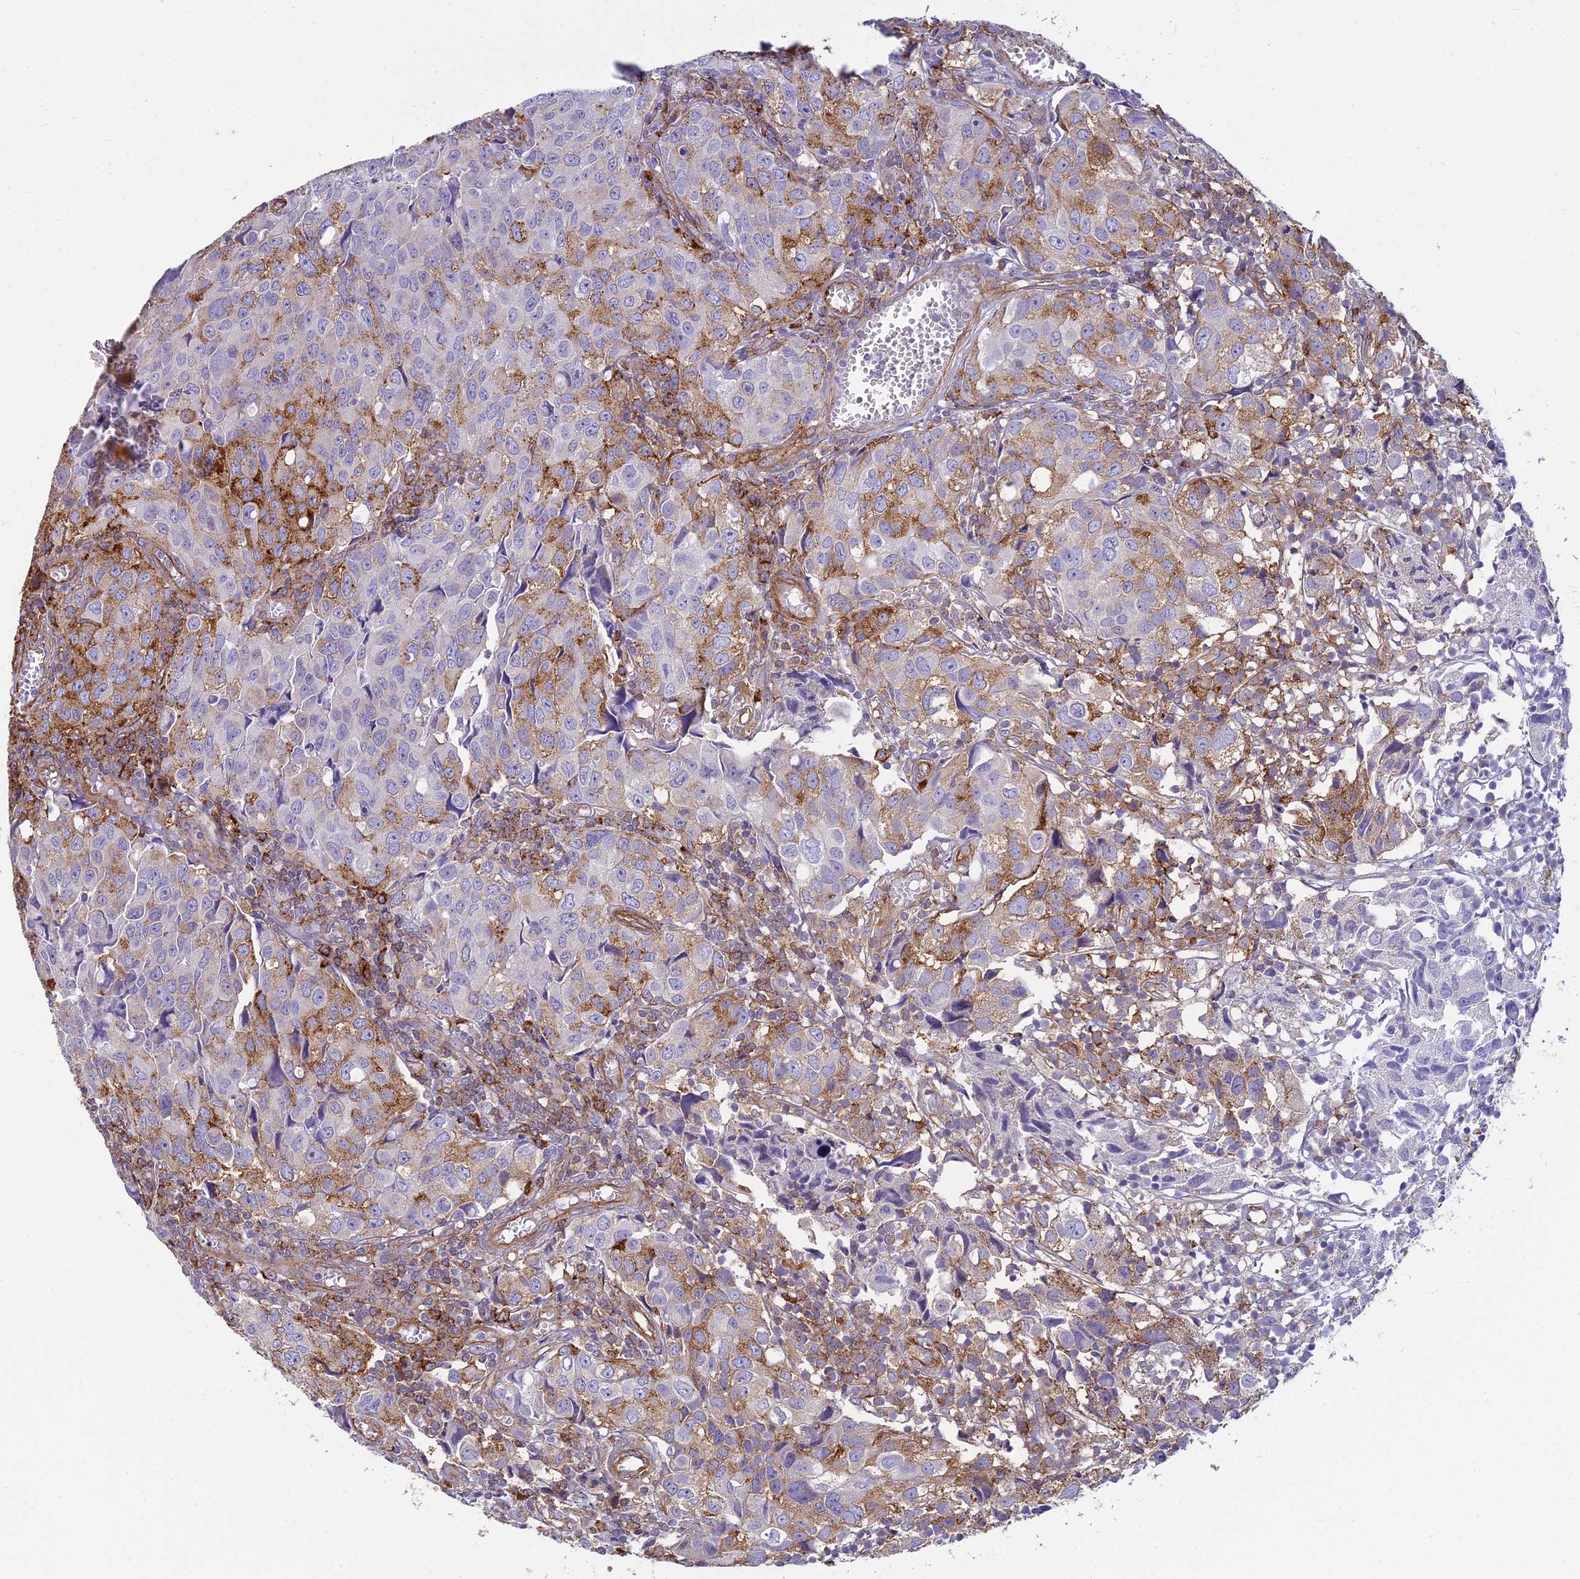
{"staining": {"intensity": "moderate", "quantity": "<25%", "location": "cytoplasmic/membranous"}, "tissue": "urothelial cancer", "cell_type": "Tumor cells", "image_type": "cancer", "snomed": [{"axis": "morphology", "description": "Urothelial carcinoma, High grade"}, {"axis": "topography", "description": "Urinary bladder"}], "caption": "Protein staining shows moderate cytoplasmic/membranous expression in approximately <25% of tumor cells in urothelial cancer. The protein of interest is shown in brown color, while the nuclei are stained blue.", "gene": "SAPCD2", "patient": {"sex": "female", "age": 75}}